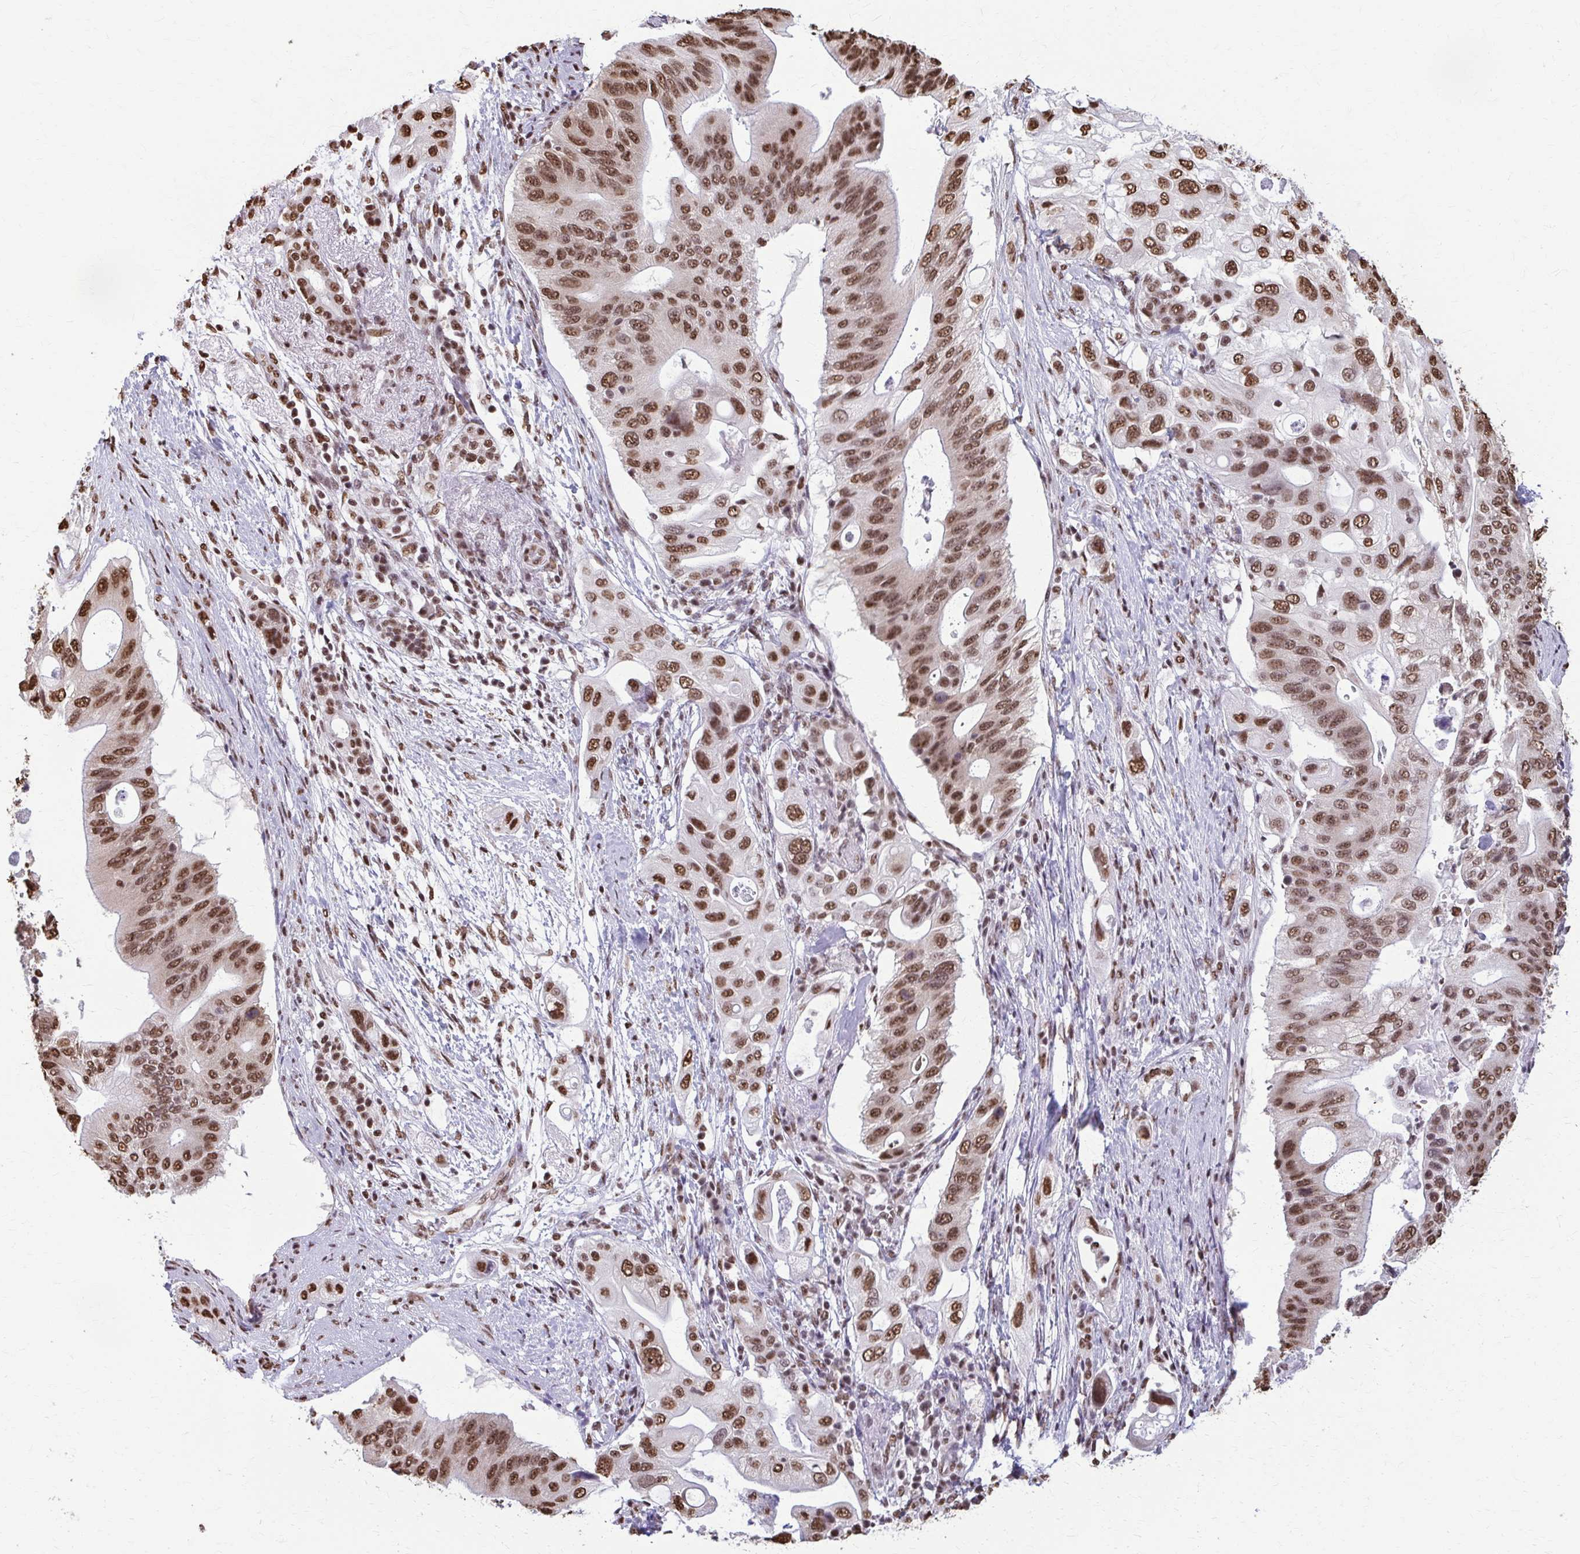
{"staining": {"intensity": "moderate", "quantity": ">75%", "location": "nuclear"}, "tissue": "pancreatic cancer", "cell_type": "Tumor cells", "image_type": "cancer", "snomed": [{"axis": "morphology", "description": "Adenocarcinoma, NOS"}, {"axis": "topography", "description": "Pancreas"}], "caption": "Pancreatic cancer (adenocarcinoma) tissue reveals moderate nuclear expression in approximately >75% of tumor cells", "gene": "SNRPA", "patient": {"sex": "female", "age": 72}}